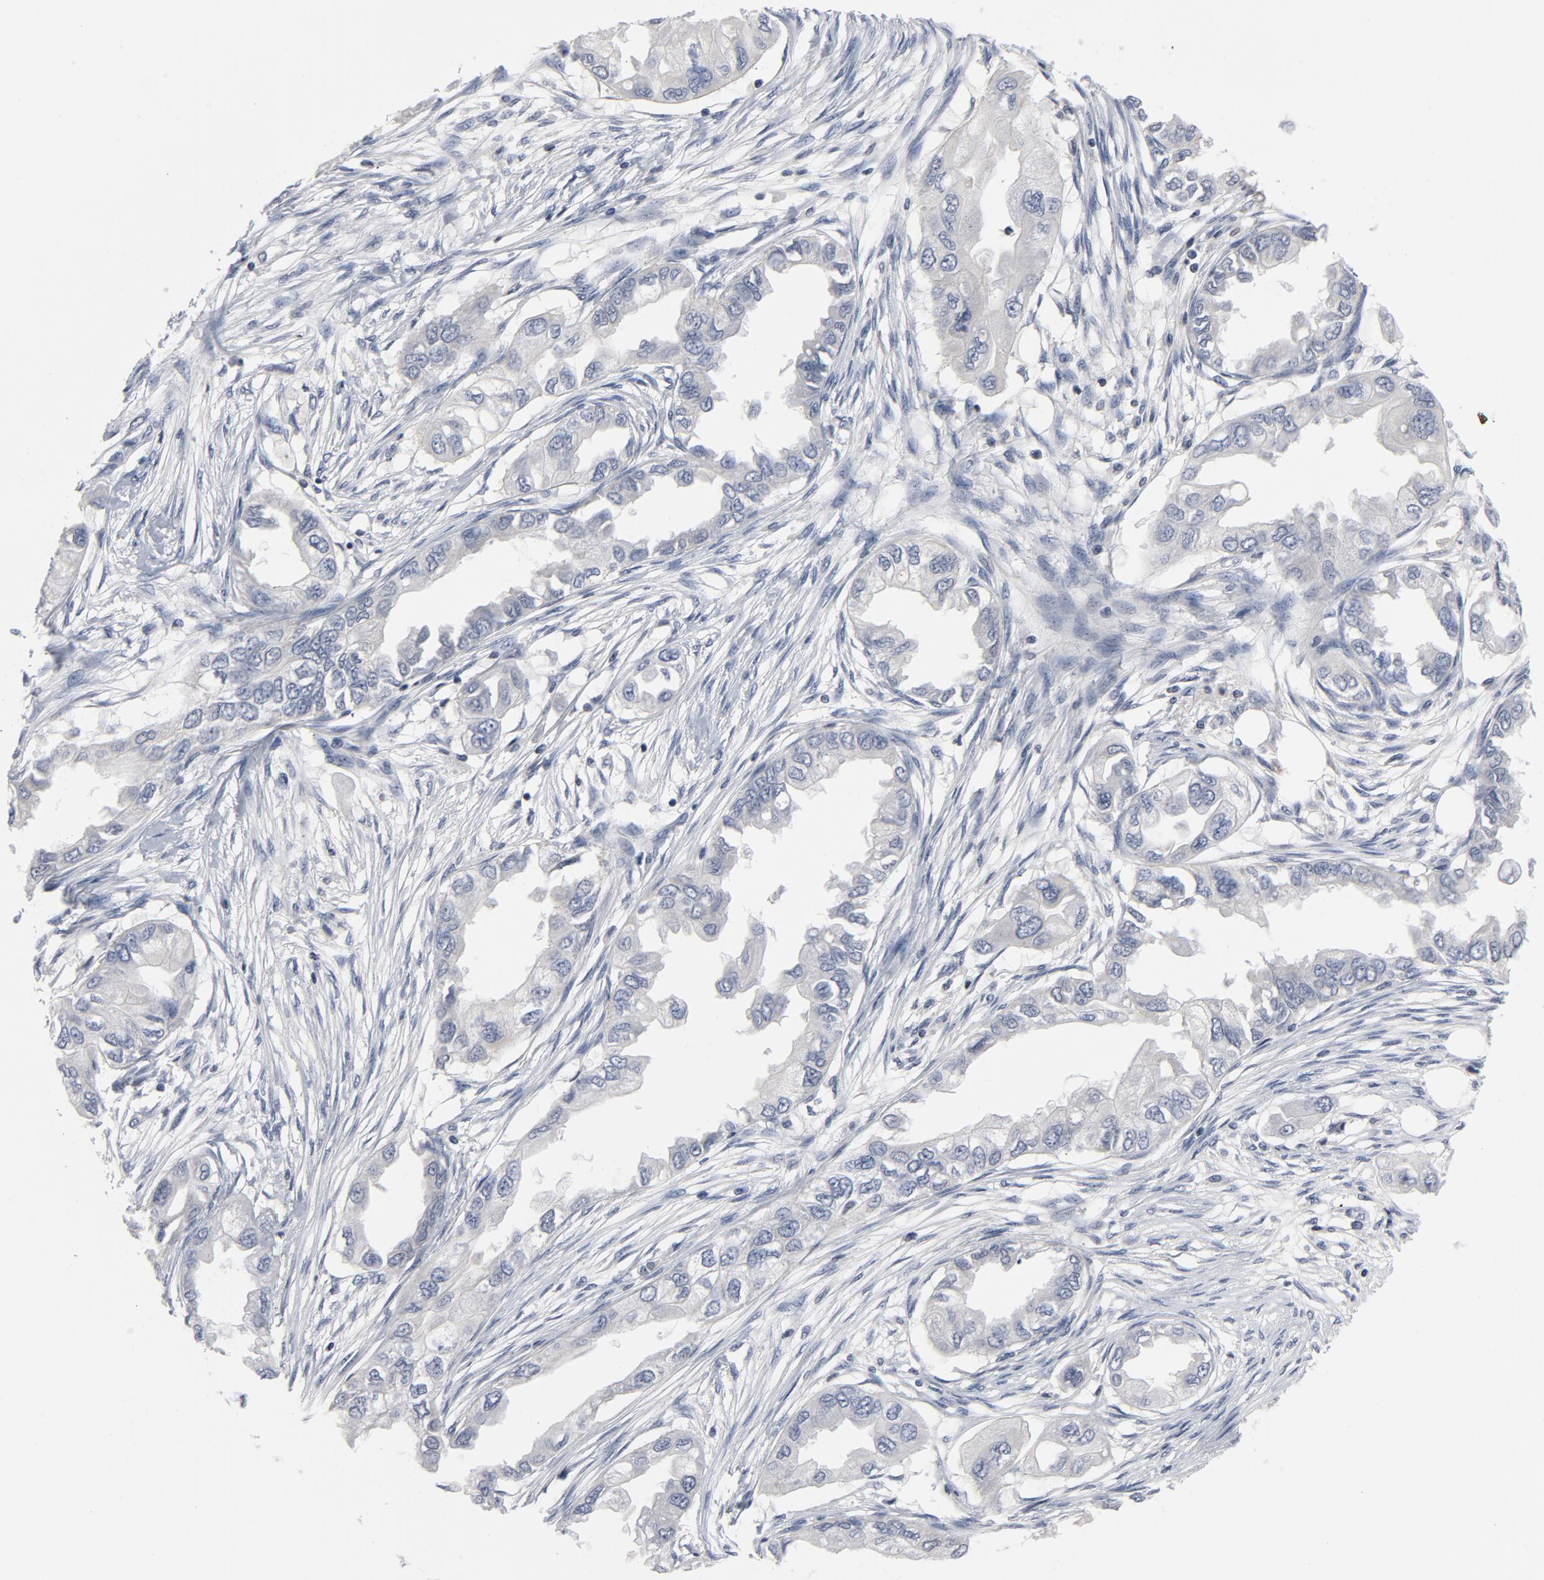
{"staining": {"intensity": "negative", "quantity": "none", "location": "none"}, "tissue": "endometrial cancer", "cell_type": "Tumor cells", "image_type": "cancer", "snomed": [{"axis": "morphology", "description": "Adenocarcinoma, NOS"}, {"axis": "topography", "description": "Endometrium"}], "caption": "IHC of adenocarcinoma (endometrial) exhibits no expression in tumor cells.", "gene": "TCL1A", "patient": {"sex": "female", "age": 67}}